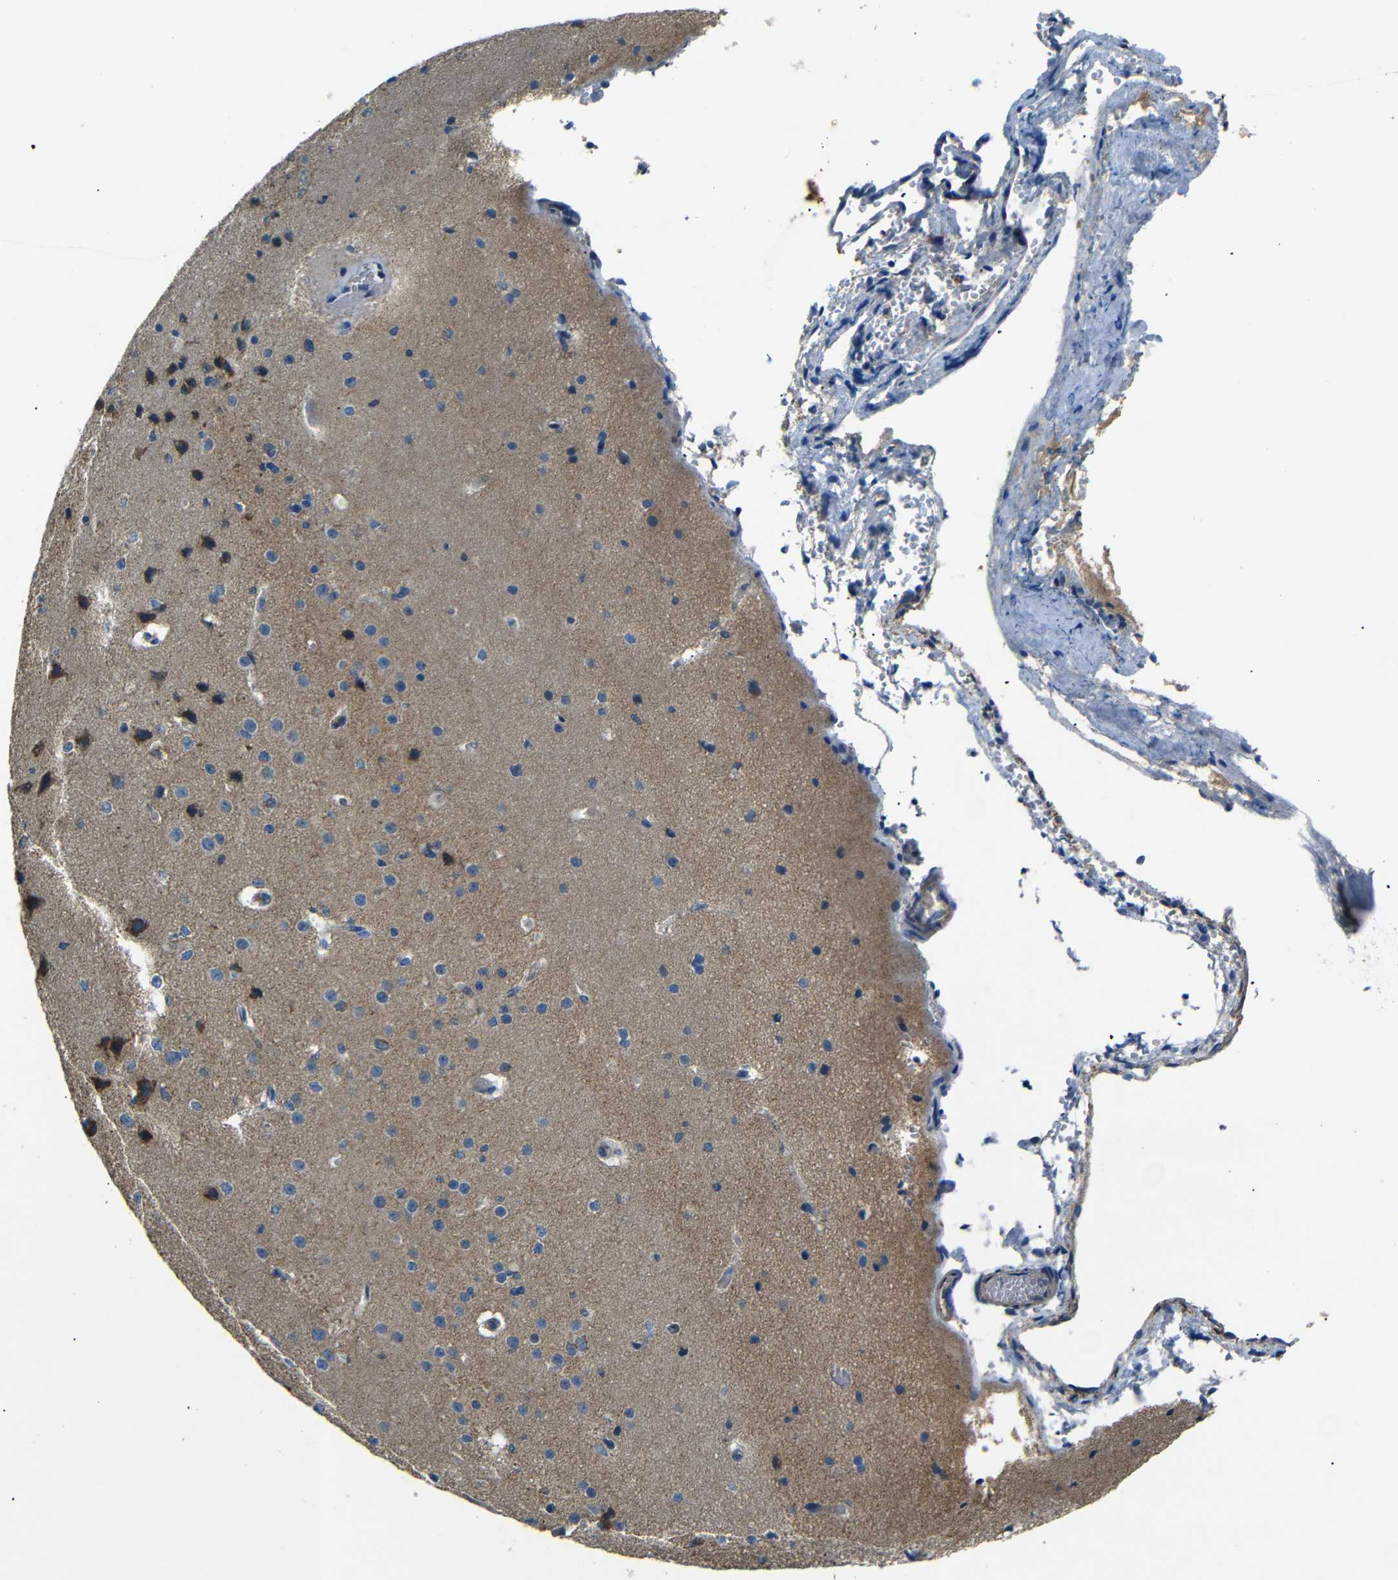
{"staining": {"intensity": "negative", "quantity": "none", "location": "none"}, "tissue": "cerebral cortex", "cell_type": "Endothelial cells", "image_type": "normal", "snomed": [{"axis": "morphology", "description": "Normal tissue, NOS"}, {"axis": "morphology", "description": "Developmental malformation"}, {"axis": "topography", "description": "Cerebral cortex"}], "caption": "DAB (3,3'-diaminobenzidine) immunohistochemical staining of unremarkable human cerebral cortex reveals no significant staining in endothelial cells.", "gene": "NETO2", "patient": {"sex": "female", "age": 30}}